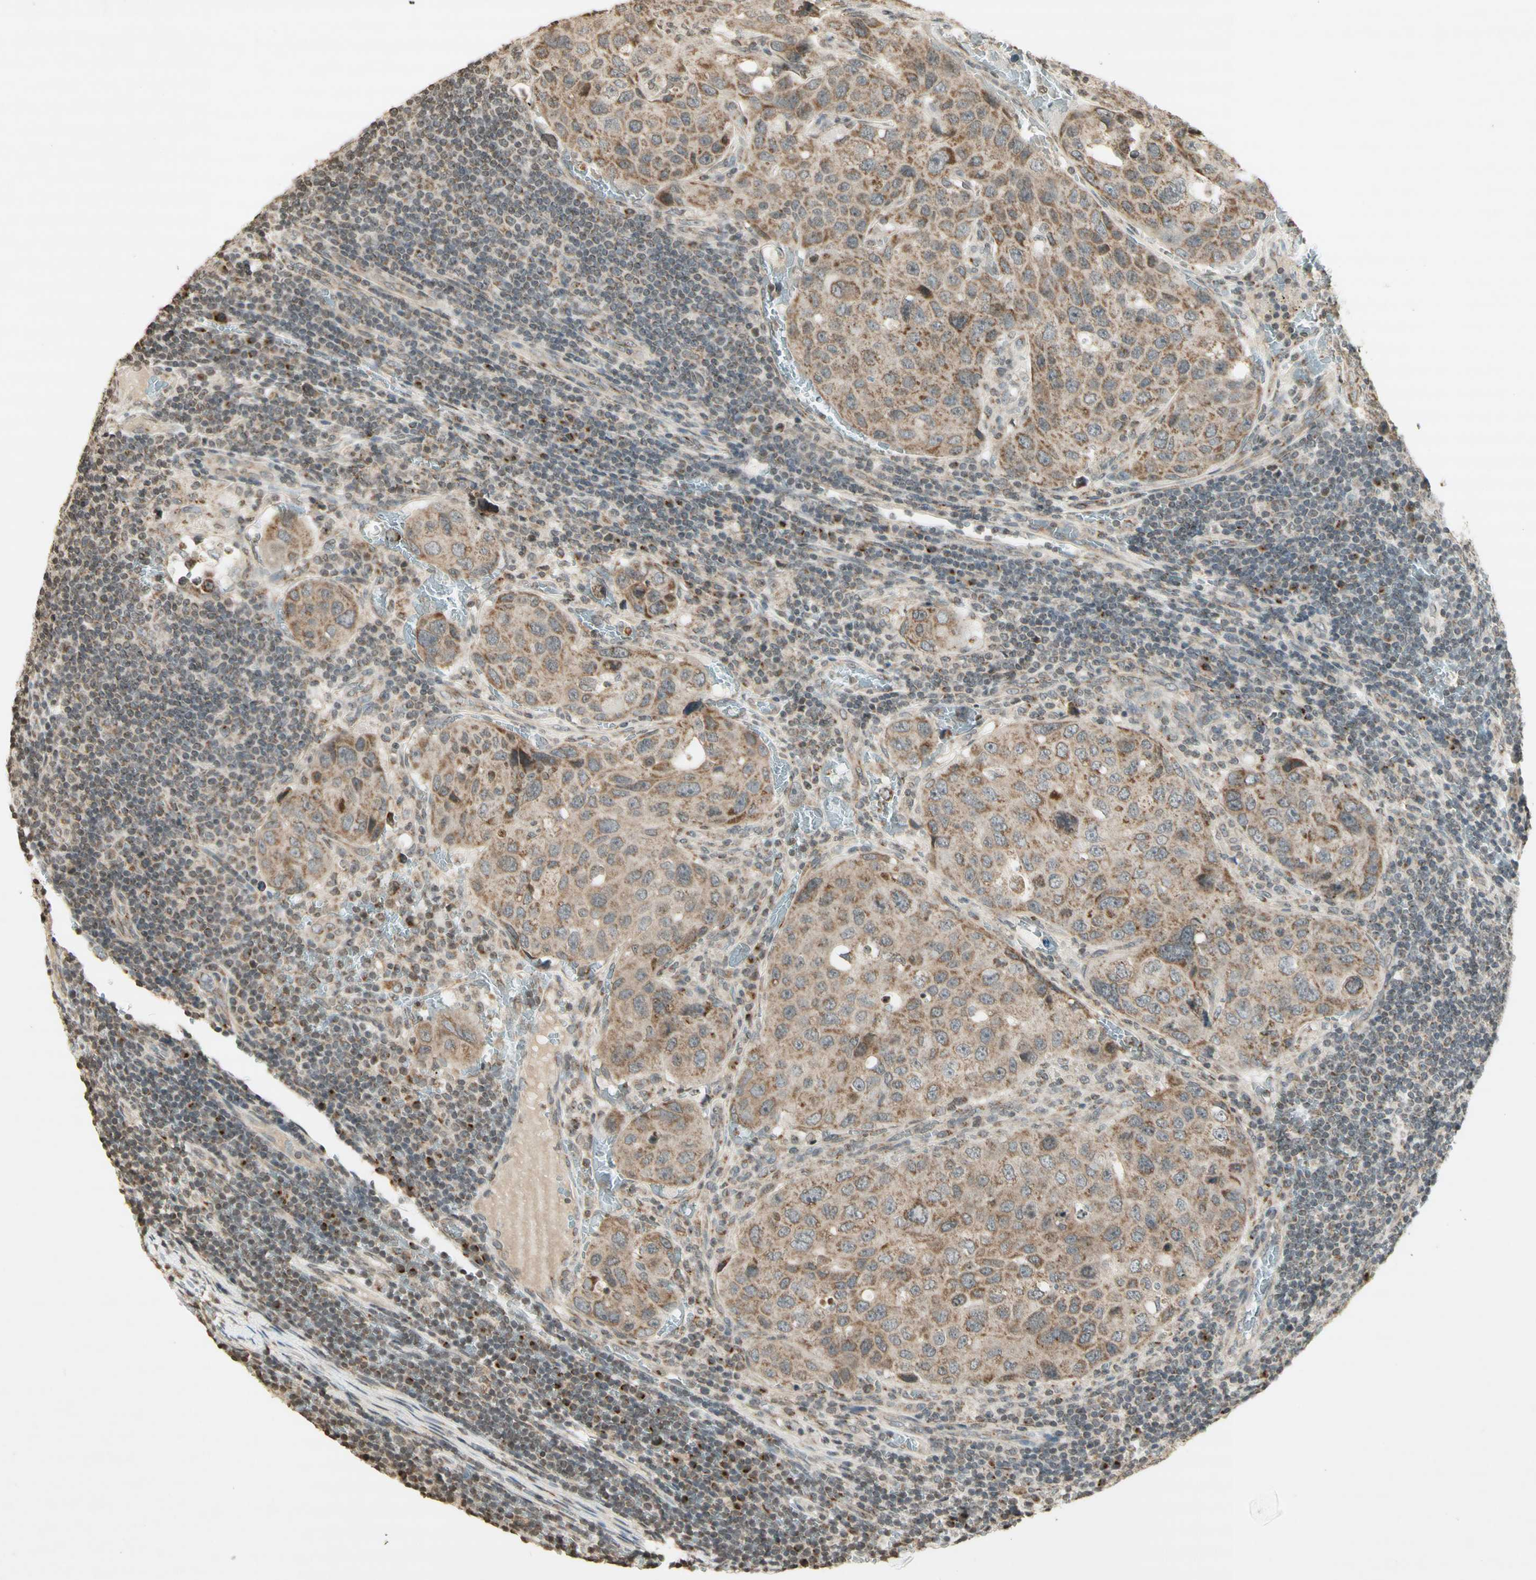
{"staining": {"intensity": "moderate", "quantity": ">75%", "location": "cytoplasmic/membranous"}, "tissue": "urothelial cancer", "cell_type": "Tumor cells", "image_type": "cancer", "snomed": [{"axis": "morphology", "description": "Urothelial carcinoma, High grade"}, {"axis": "topography", "description": "Lymph node"}, {"axis": "topography", "description": "Urinary bladder"}], "caption": "A medium amount of moderate cytoplasmic/membranous positivity is appreciated in about >75% of tumor cells in urothelial carcinoma (high-grade) tissue. The protein of interest is stained brown, and the nuclei are stained in blue (DAB IHC with brightfield microscopy, high magnification).", "gene": "CCNI", "patient": {"sex": "male", "age": 51}}